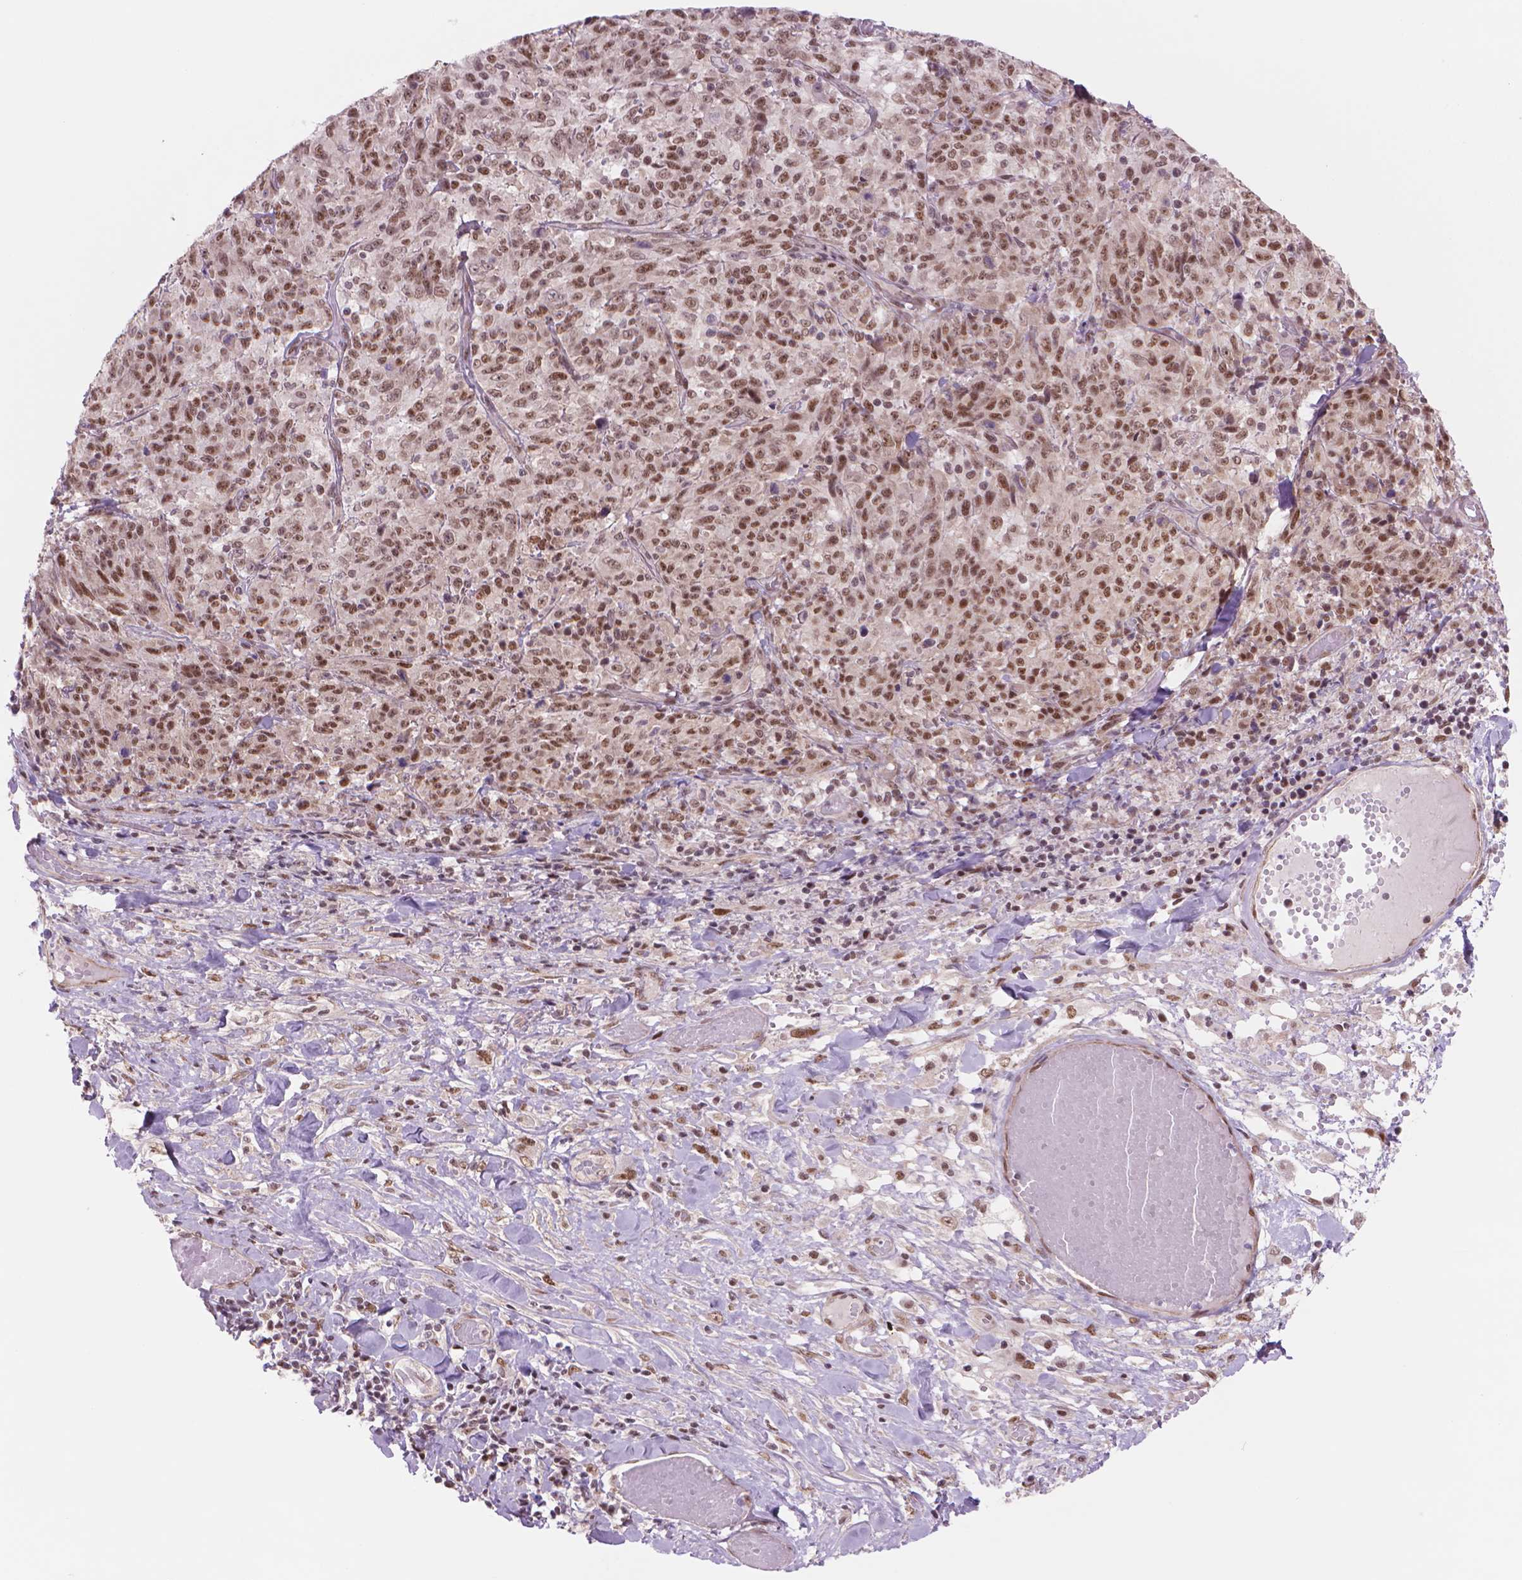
{"staining": {"intensity": "moderate", "quantity": ">75%", "location": "nuclear"}, "tissue": "melanoma", "cell_type": "Tumor cells", "image_type": "cancer", "snomed": [{"axis": "morphology", "description": "Malignant melanoma, NOS"}, {"axis": "topography", "description": "Skin"}], "caption": "Immunohistochemistry (IHC) staining of melanoma, which reveals medium levels of moderate nuclear expression in about >75% of tumor cells indicating moderate nuclear protein expression. The staining was performed using DAB (3,3'-diaminobenzidine) (brown) for protein detection and nuclei were counterstained in hematoxylin (blue).", "gene": "POLR3D", "patient": {"sex": "female", "age": 91}}